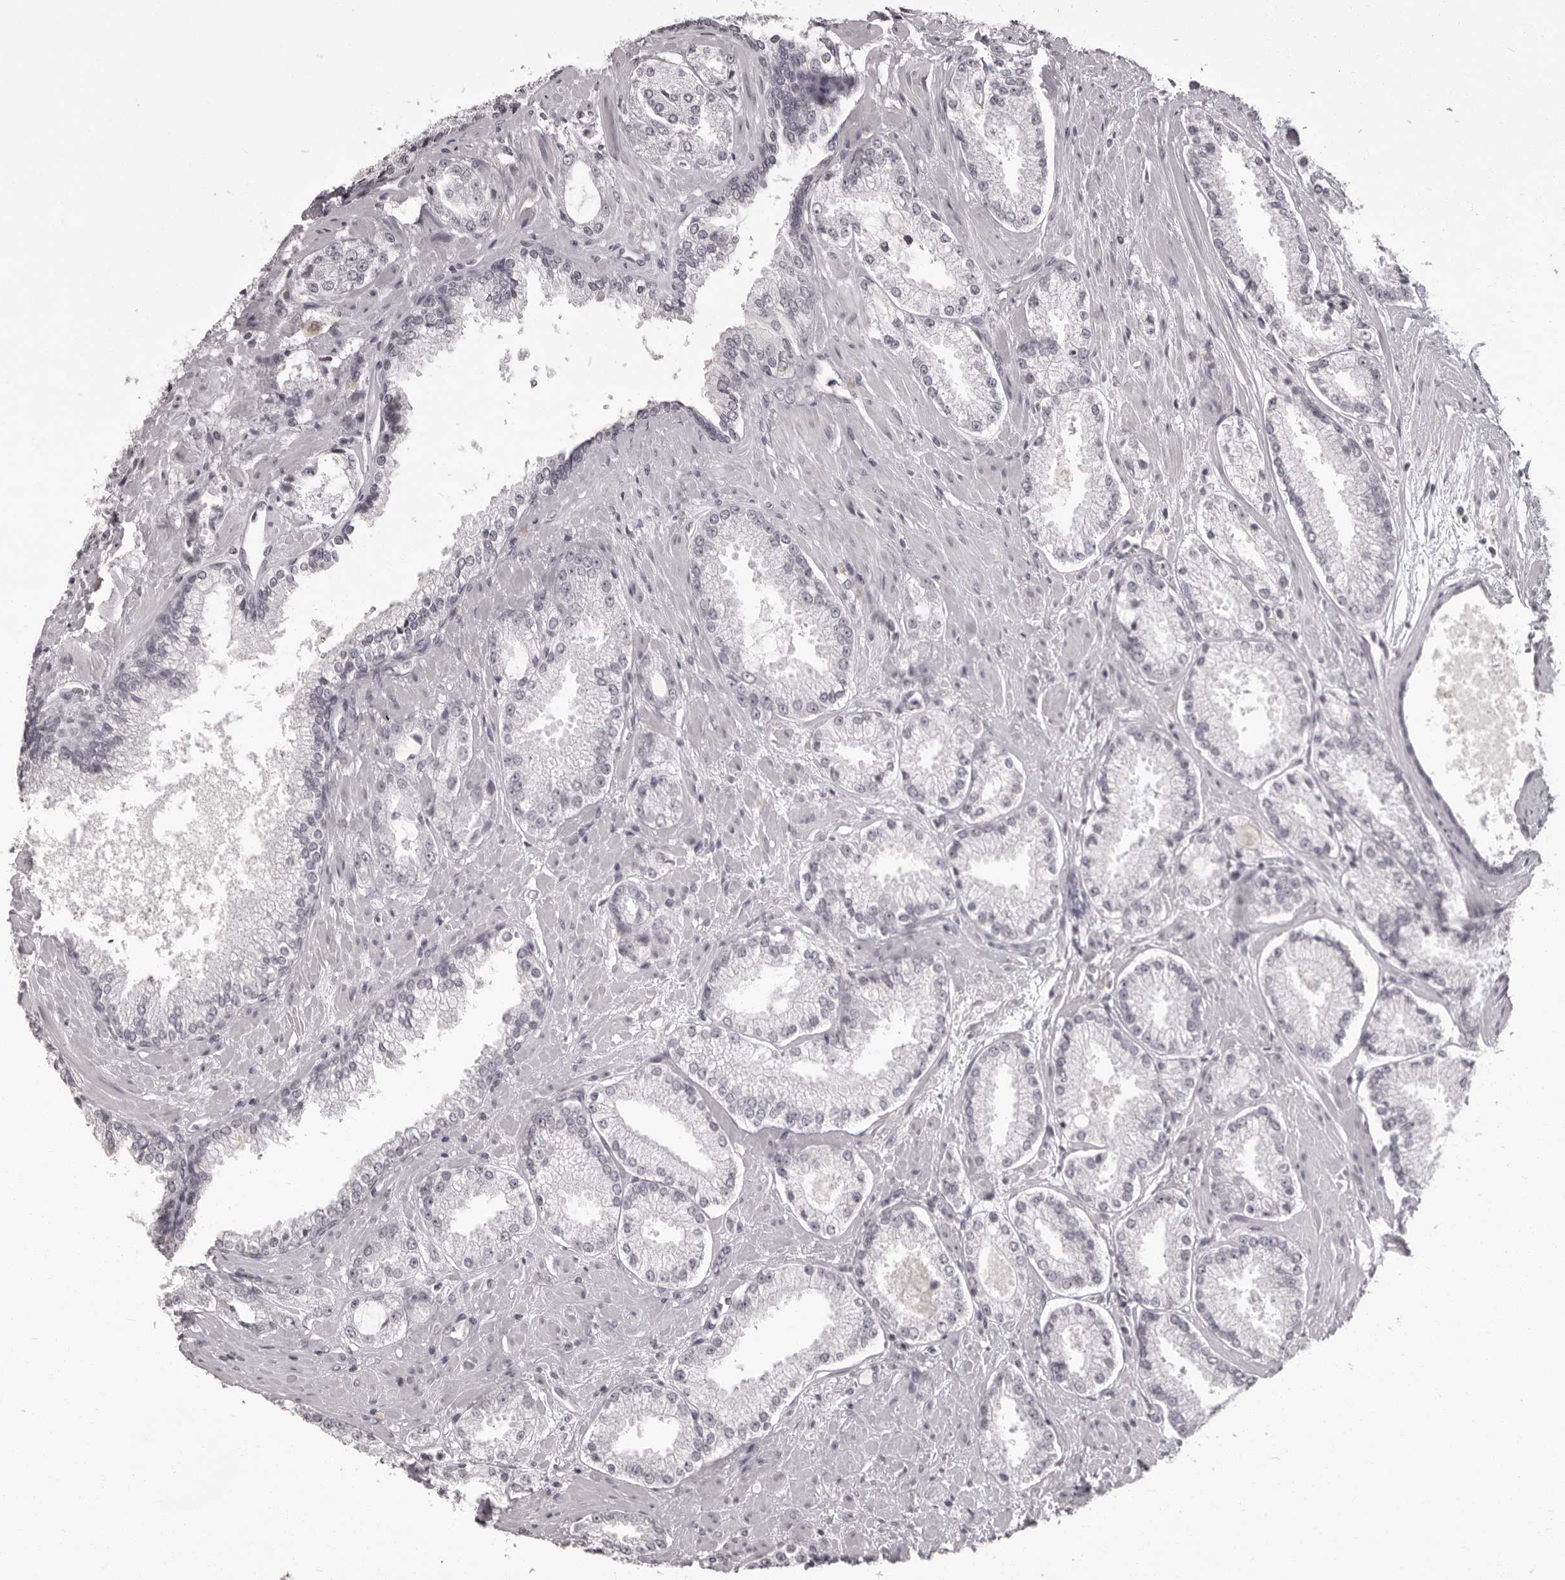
{"staining": {"intensity": "negative", "quantity": "none", "location": "none"}, "tissue": "prostate cancer", "cell_type": "Tumor cells", "image_type": "cancer", "snomed": [{"axis": "morphology", "description": "Adenocarcinoma, High grade"}, {"axis": "topography", "description": "Prostate"}], "caption": "This is a photomicrograph of immunohistochemistry (IHC) staining of prostate cancer, which shows no expression in tumor cells.", "gene": "C8orf74", "patient": {"sex": "male", "age": 73}}